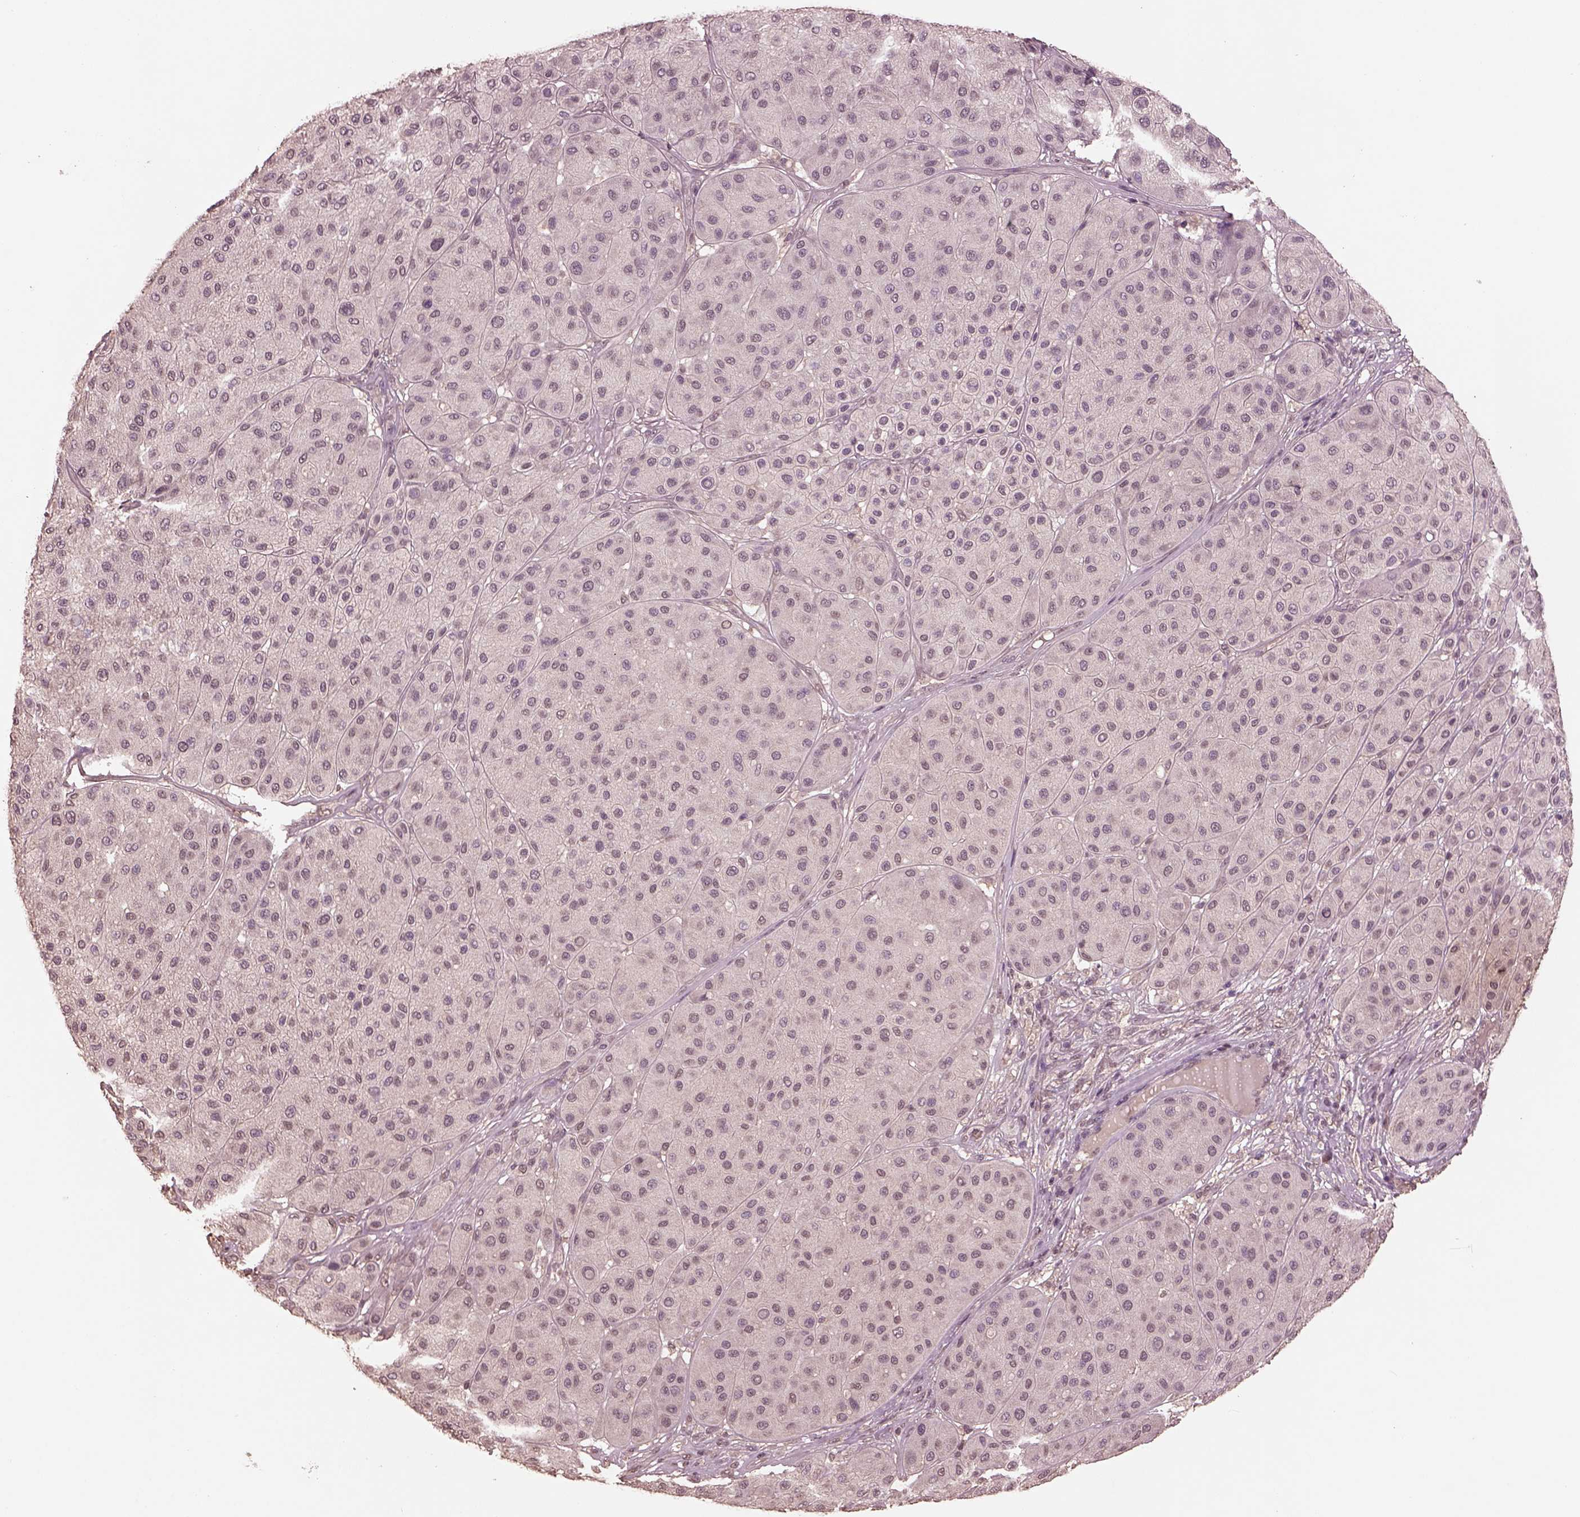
{"staining": {"intensity": "negative", "quantity": "none", "location": "none"}, "tissue": "melanoma", "cell_type": "Tumor cells", "image_type": "cancer", "snomed": [{"axis": "morphology", "description": "Malignant melanoma, Metastatic site"}, {"axis": "topography", "description": "Smooth muscle"}], "caption": "High power microscopy photomicrograph of an IHC photomicrograph of malignant melanoma (metastatic site), revealing no significant staining in tumor cells. Brightfield microscopy of immunohistochemistry stained with DAB (brown) and hematoxylin (blue), captured at high magnification.", "gene": "CPT1C", "patient": {"sex": "male", "age": 41}}